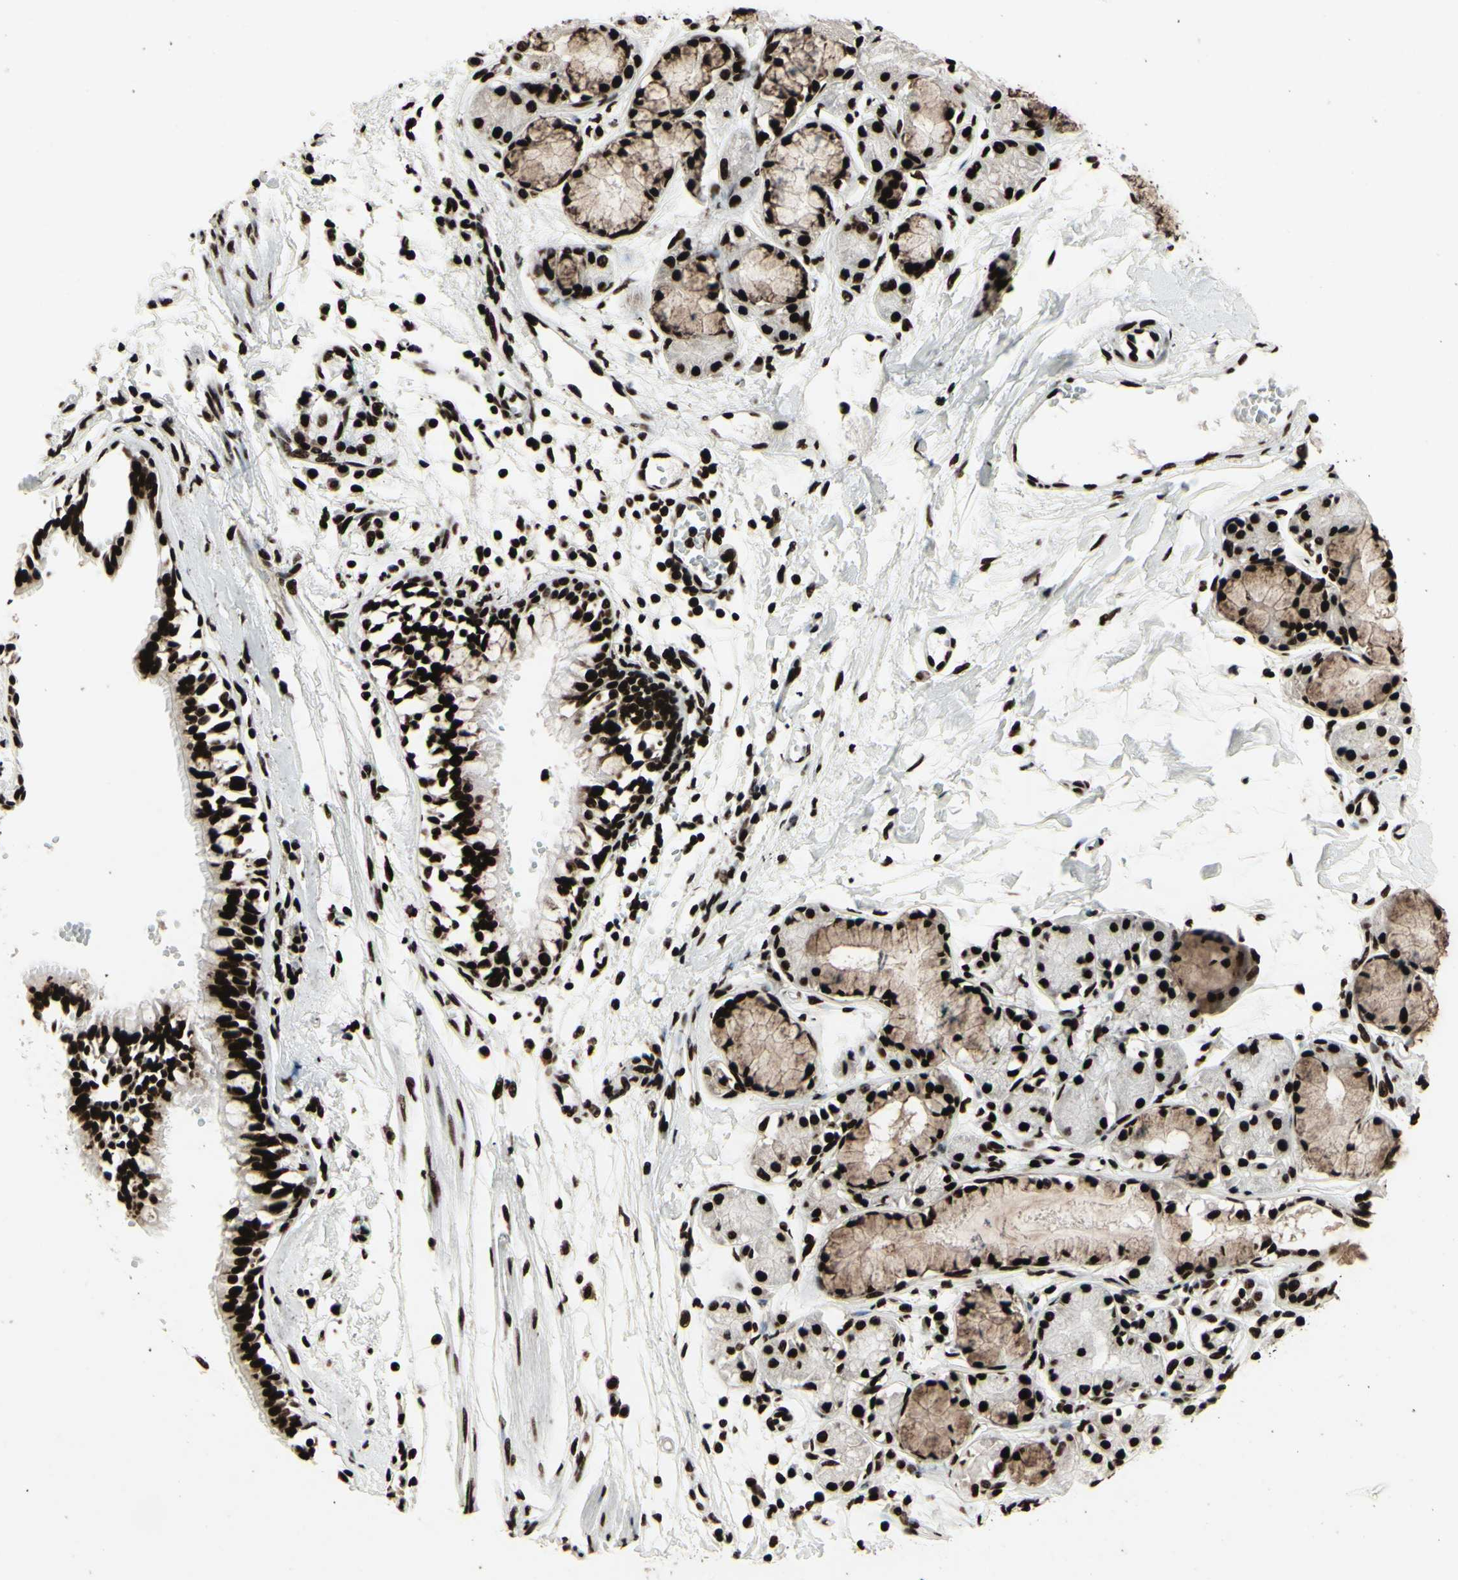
{"staining": {"intensity": "strong", "quantity": ">75%", "location": "nuclear"}, "tissue": "bronchus", "cell_type": "Respiratory epithelial cells", "image_type": "normal", "snomed": [{"axis": "morphology", "description": "Normal tissue, NOS"}, {"axis": "topography", "description": "Bronchus"}, {"axis": "topography", "description": "Lung"}], "caption": "Protein staining reveals strong nuclear staining in approximately >75% of respiratory epithelial cells in unremarkable bronchus.", "gene": "U2AF2", "patient": {"sex": "female", "age": 56}}